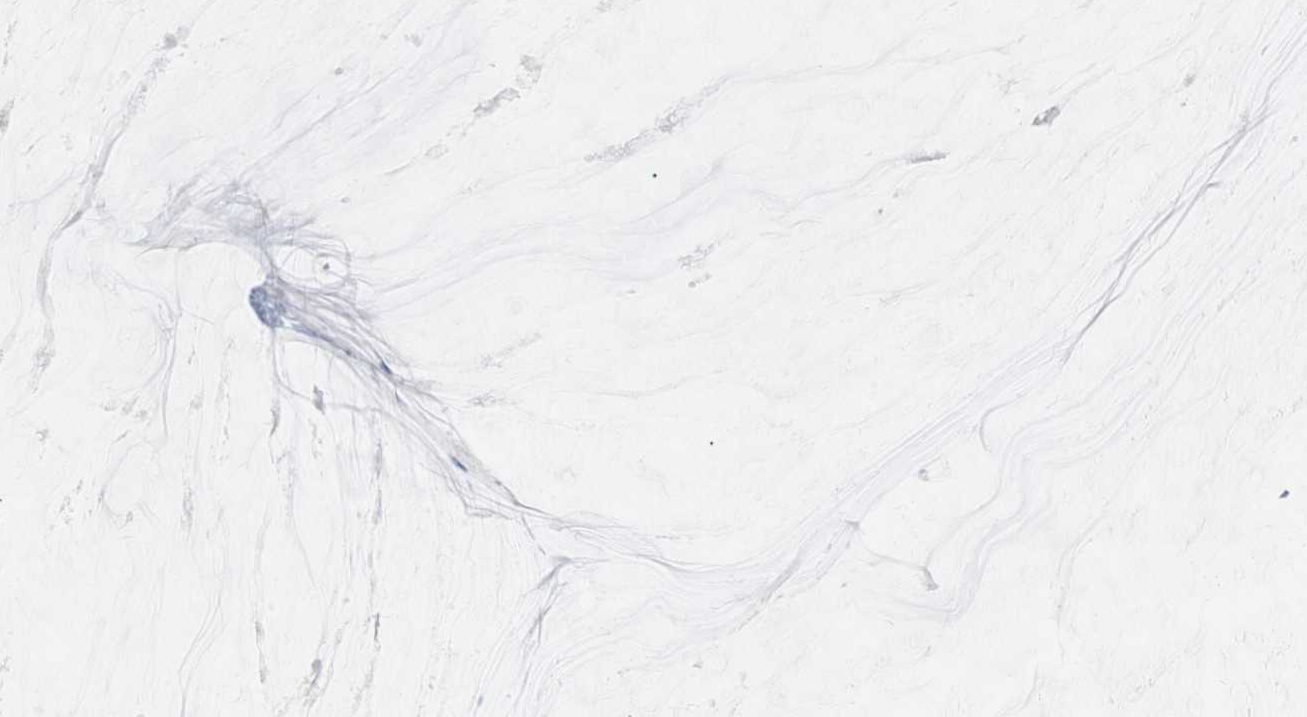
{"staining": {"intensity": "negative", "quantity": "none", "location": "none"}, "tissue": "ovarian cancer", "cell_type": "Tumor cells", "image_type": "cancer", "snomed": [{"axis": "morphology", "description": "Cystadenocarcinoma, mucinous, NOS"}, {"axis": "topography", "description": "Ovary"}], "caption": "A high-resolution histopathology image shows IHC staining of ovarian mucinous cystadenocarcinoma, which shows no significant positivity in tumor cells.", "gene": "RBM47", "patient": {"sex": "female", "age": 39}}